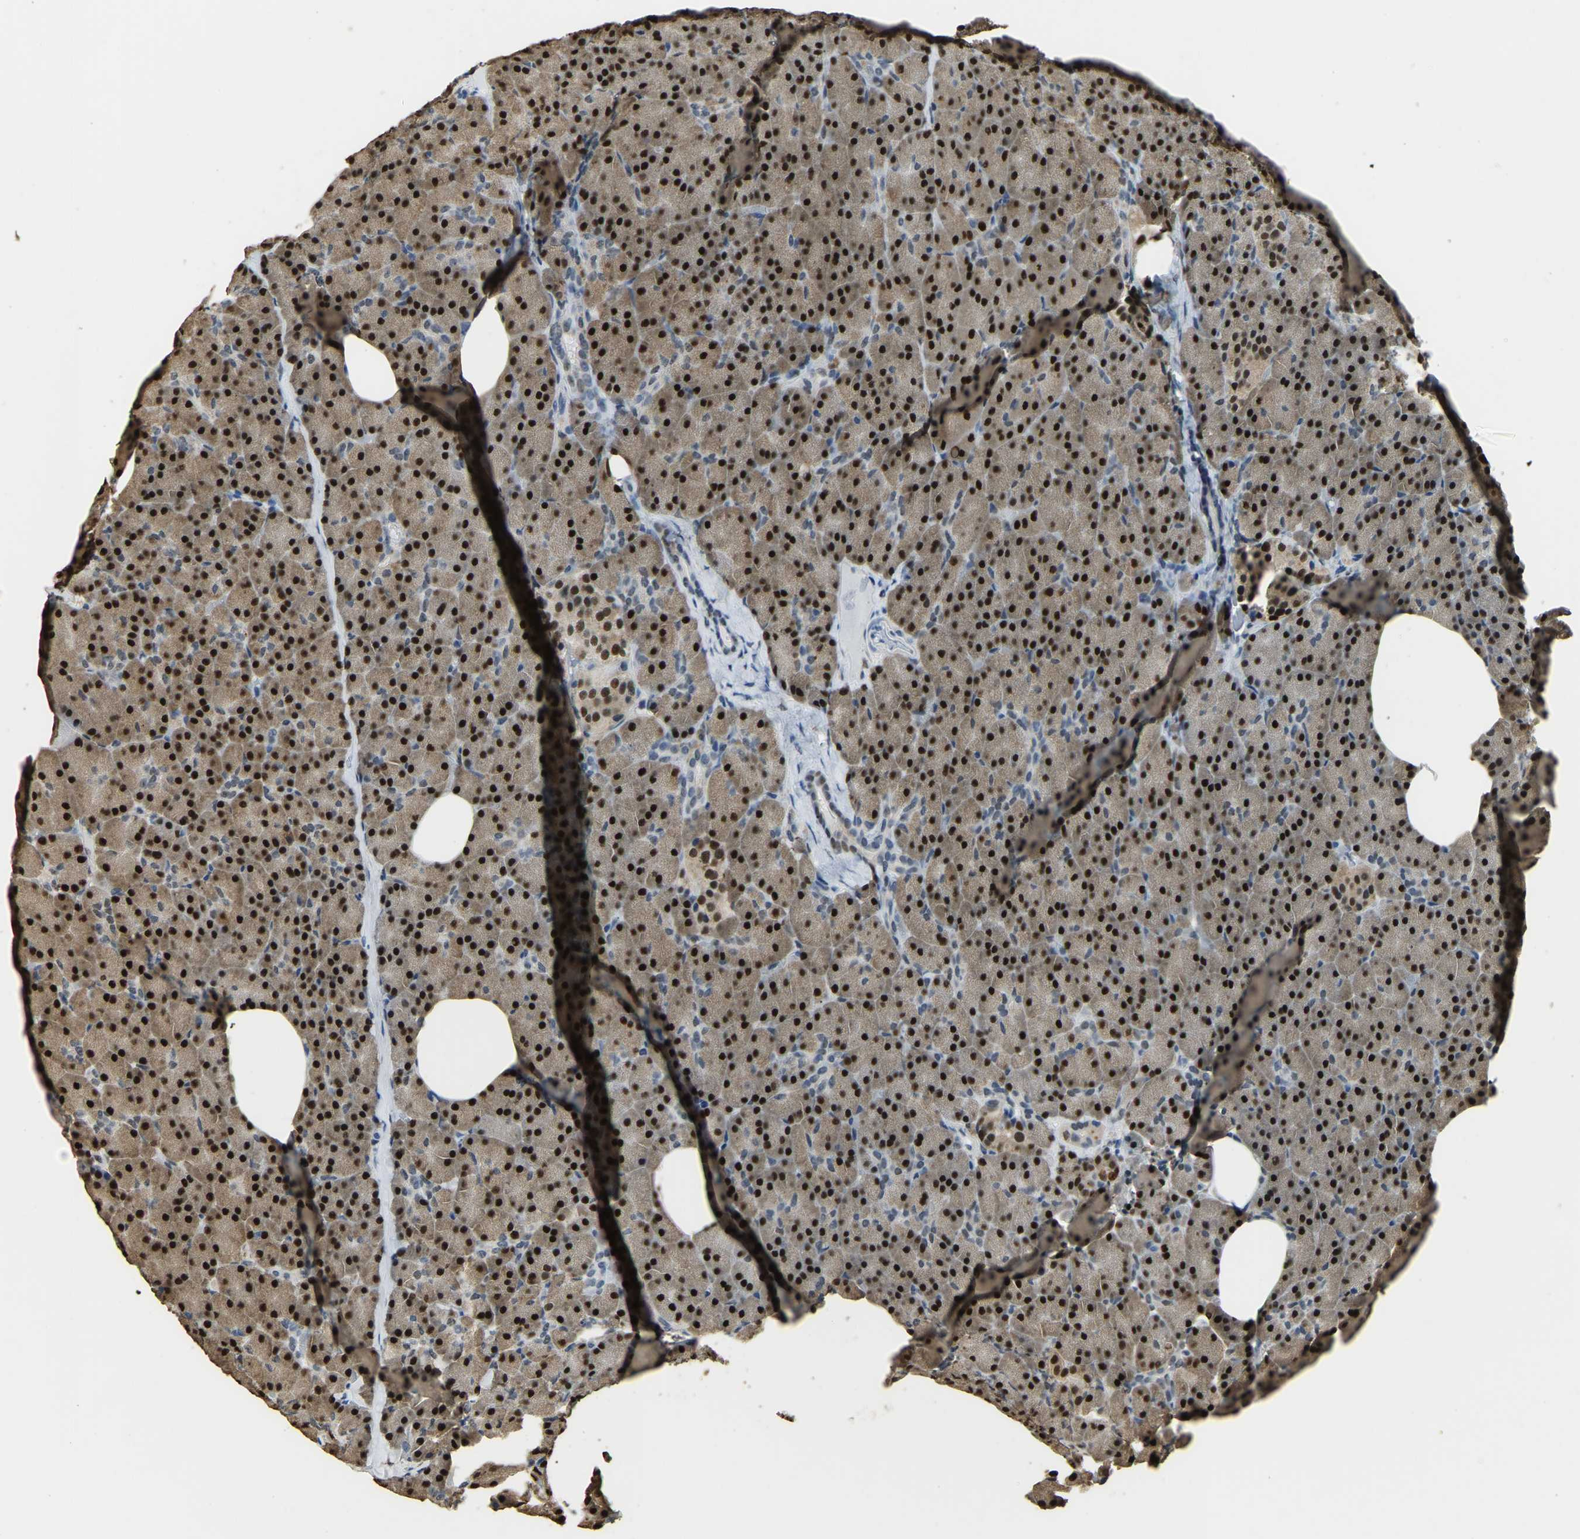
{"staining": {"intensity": "strong", "quantity": ">75%", "location": "cytoplasmic/membranous,nuclear"}, "tissue": "pancreas", "cell_type": "Exocrine glandular cells", "image_type": "normal", "snomed": [{"axis": "morphology", "description": "Normal tissue, NOS"}, {"axis": "topography", "description": "Pancreas"}], "caption": "Immunohistochemistry histopathology image of normal pancreas: human pancreas stained using IHC shows high levels of strong protein expression localized specifically in the cytoplasmic/membranous,nuclear of exocrine glandular cells, appearing as a cytoplasmic/membranous,nuclear brown color.", "gene": "NANS", "patient": {"sex": "female", "age": 35}}